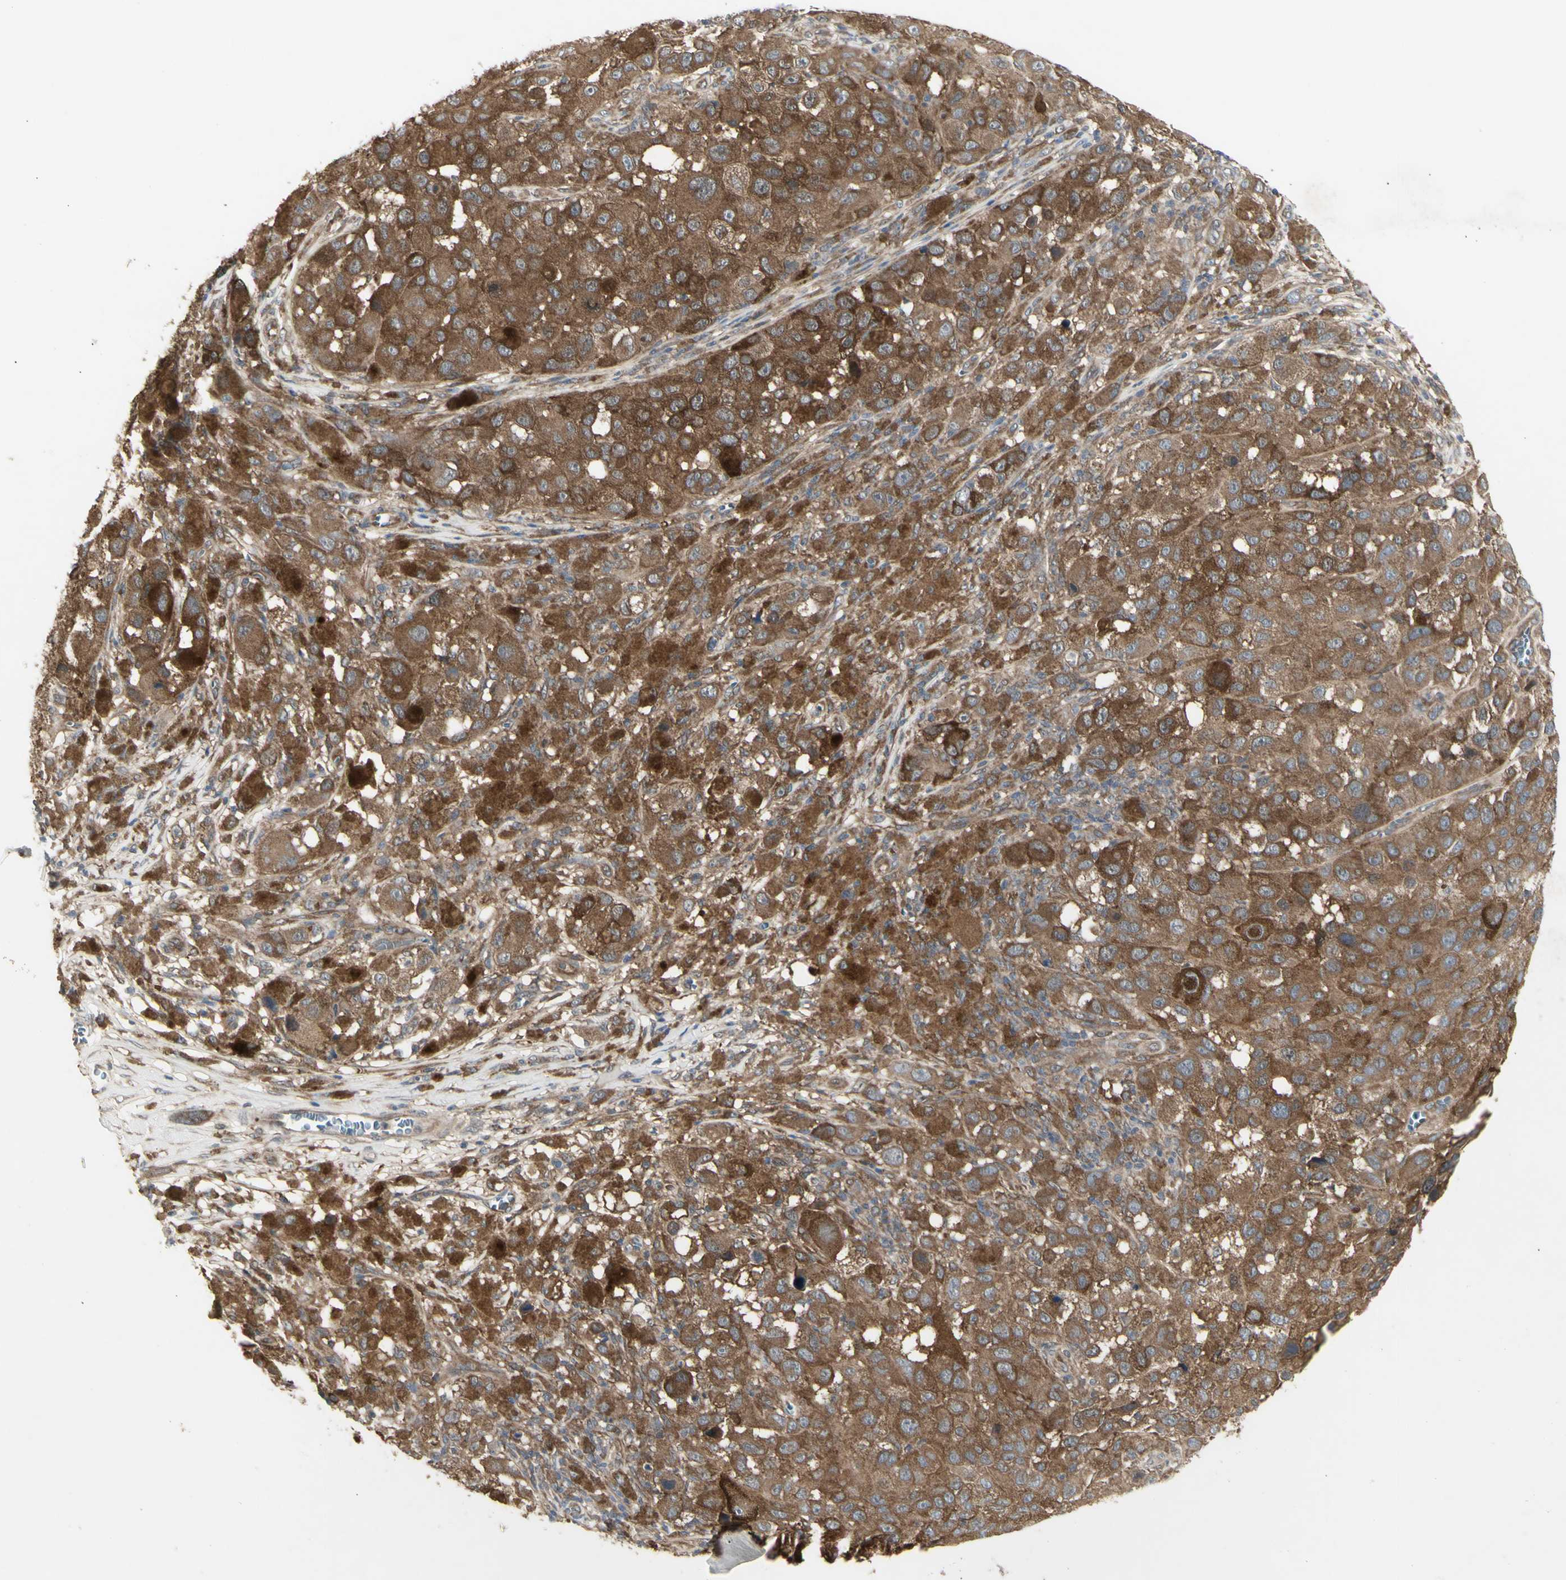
{"staining": {"intensity": "moderate", "quantity": ">75%", "location": "cytoplasmic/membranous"}, "tissue": "melanoma", "cell_type": "Tumor cells", "image_type": "cancer", "snomed": [{"axis": "morphology", "description": "Malignant melanoma, NOS"}, {"axis": "topography", "description": "Skin"}], "caption": "Malignant melanoma stained for a protein (brown) shows moderate cytoplasmic/membranous positive staining in approximately >75% of tumor cells.", "gene": "CHURC1-FNTB", "patient": {"sex": "male", "age": 96}}